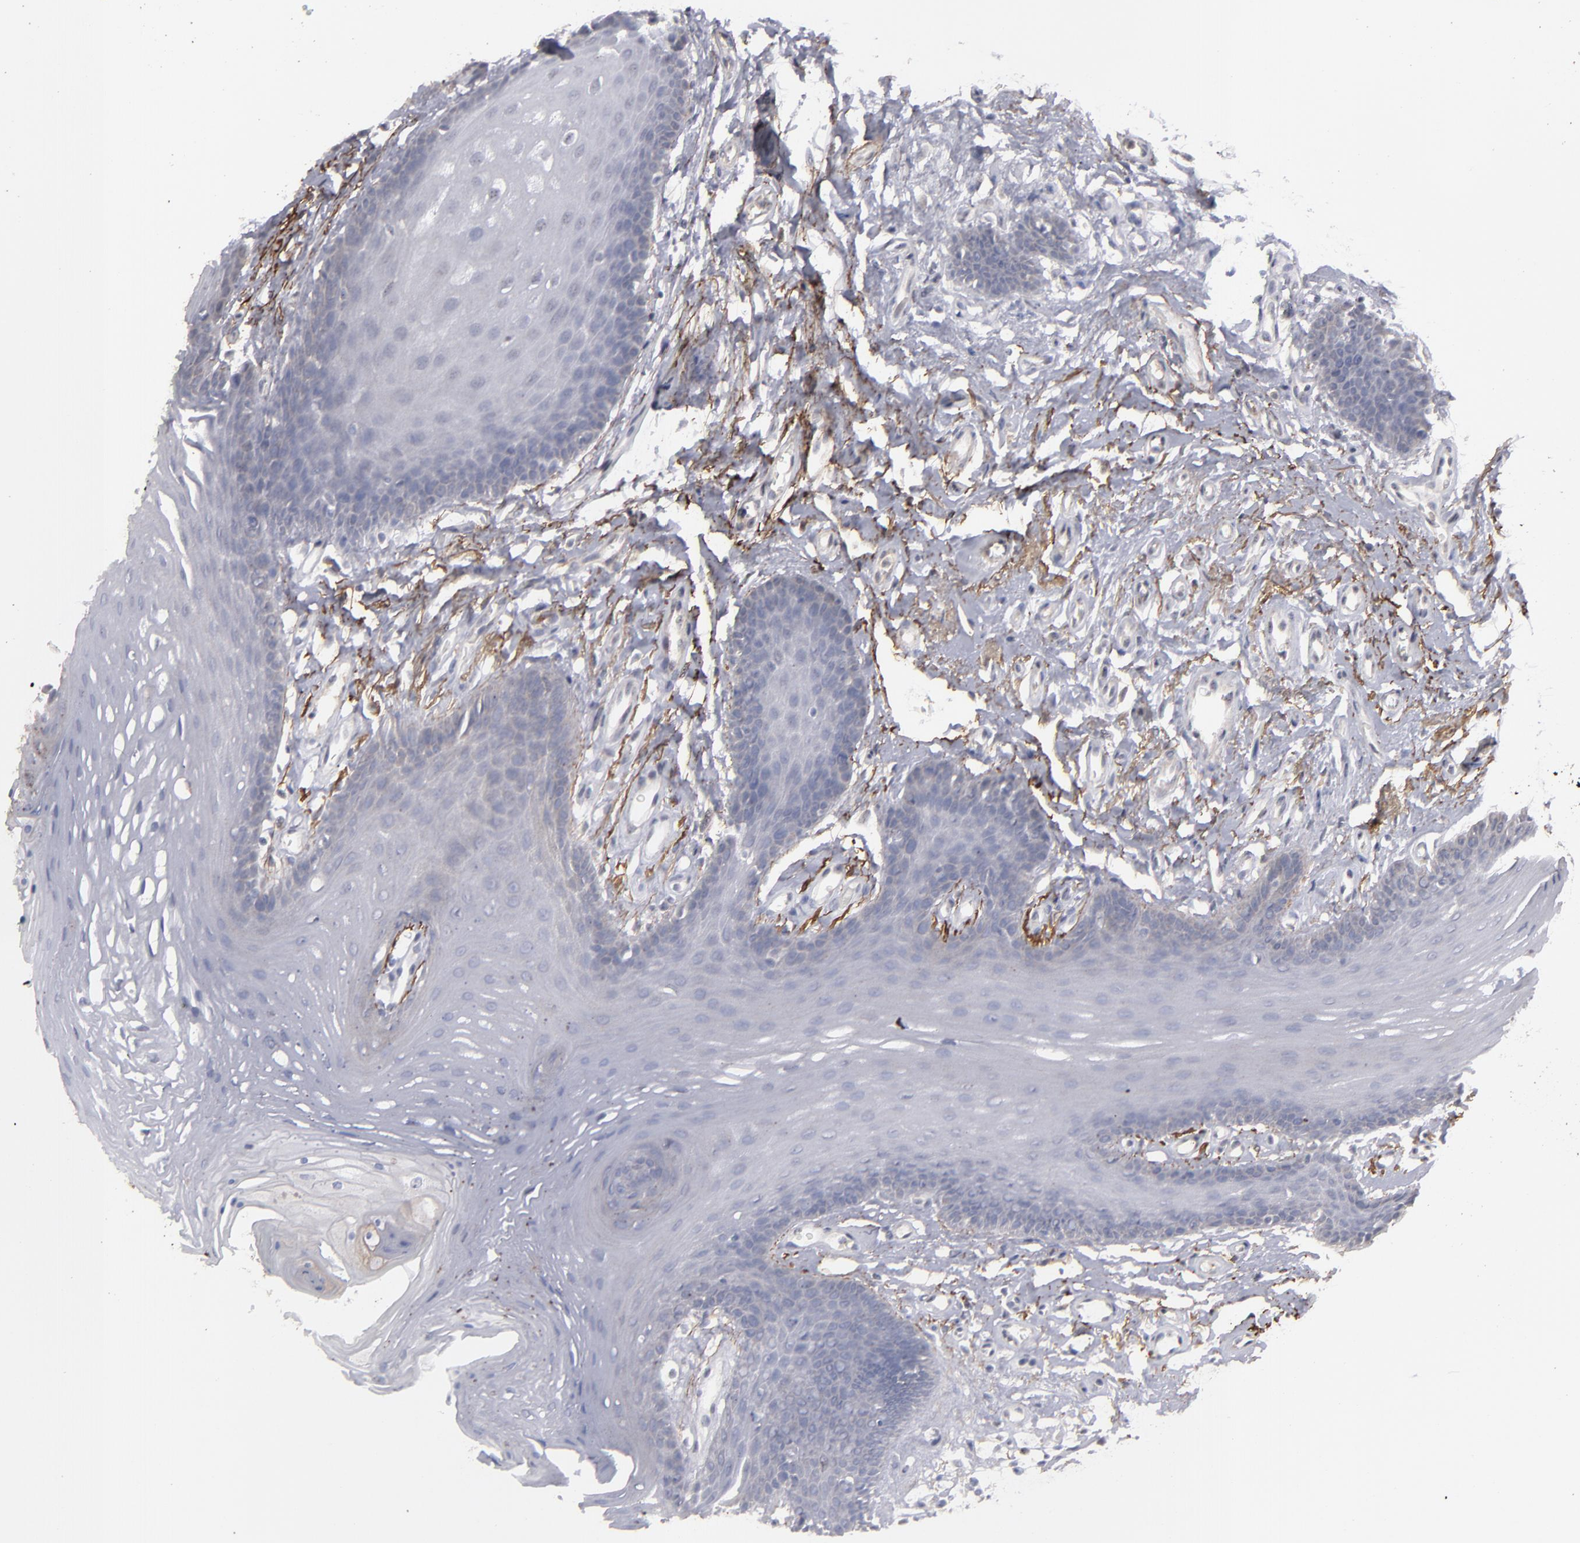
{"staining": {"intensity": "negative", "quantity": "none", "location": "none"}, "tissue": "oral mucosa", "cell_type": "Squamous epithelial cells", "image_type": "normal", "snomed": [{"axis": "morphology", "description": "Normal tissue, NOS"}, {"axis": "topography", "description": "Oral tissue"}], "caption": "This image is of unremarkable oral mucosa stained with immunohistochemistry (IHC) to label a protein in brown with the nuclei are counter-stained blue. There is no positivity in squamous epithelial cells.", "gene": "CD55", "patient": {"sex": "male", "age": 62}}